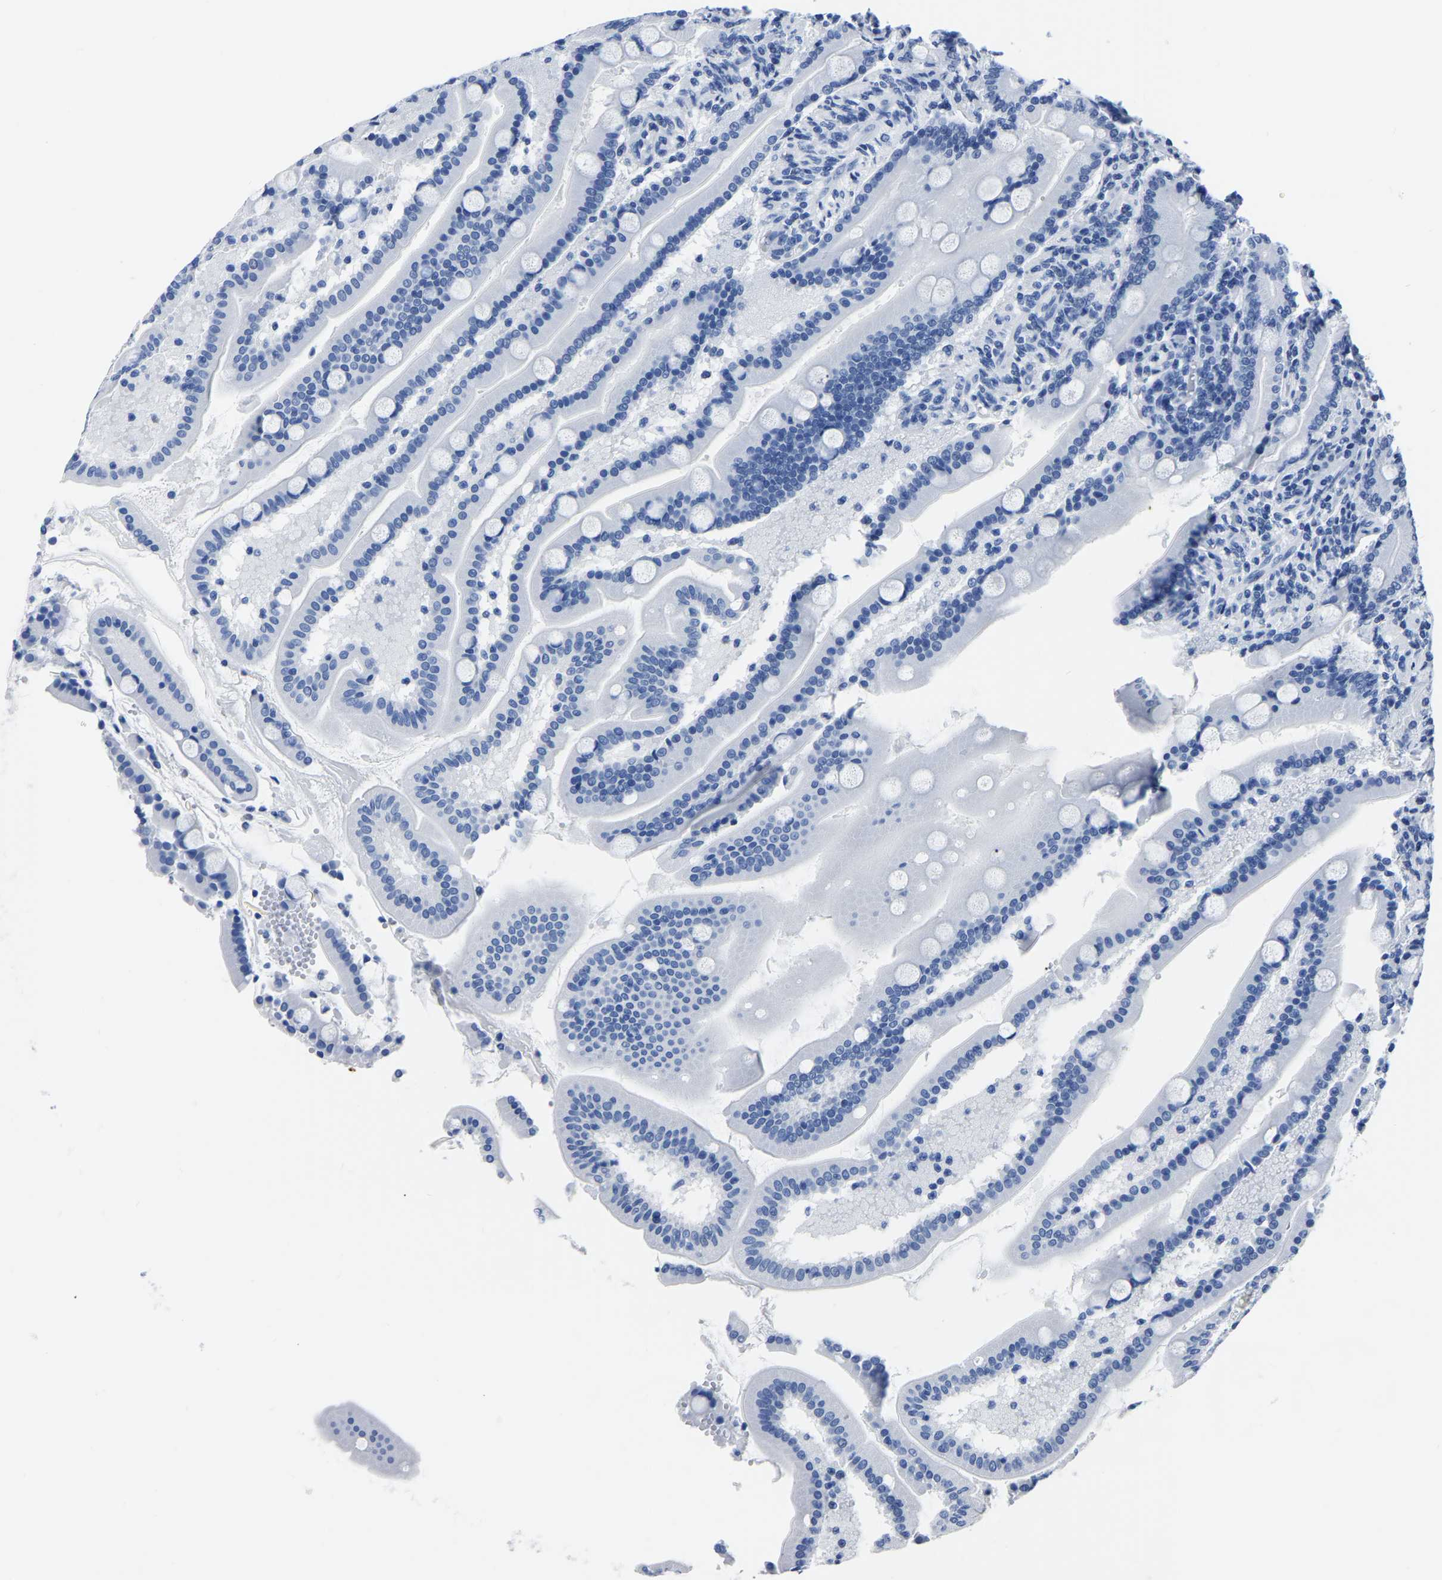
{"staining": {"intensity": "negative", "quantity": "none", "location": "none"}, "tissue": "duodenum", "cell_type": "Glandular cells", "image_type": "normal", "snomed": [{"axis": "morphology", "description": "Normal tissue, NOS"}, {"axis": "topography", "description": "Duodenum"}], "caption": "High magnification brightfield microscopy of benign duodenum stained with DAB (brown) and counterstained with hematoxylin (blue): glandular cells show no significant expression.", "gene": "IMPG2", "patient": {"sex": "male", "age": 54}}